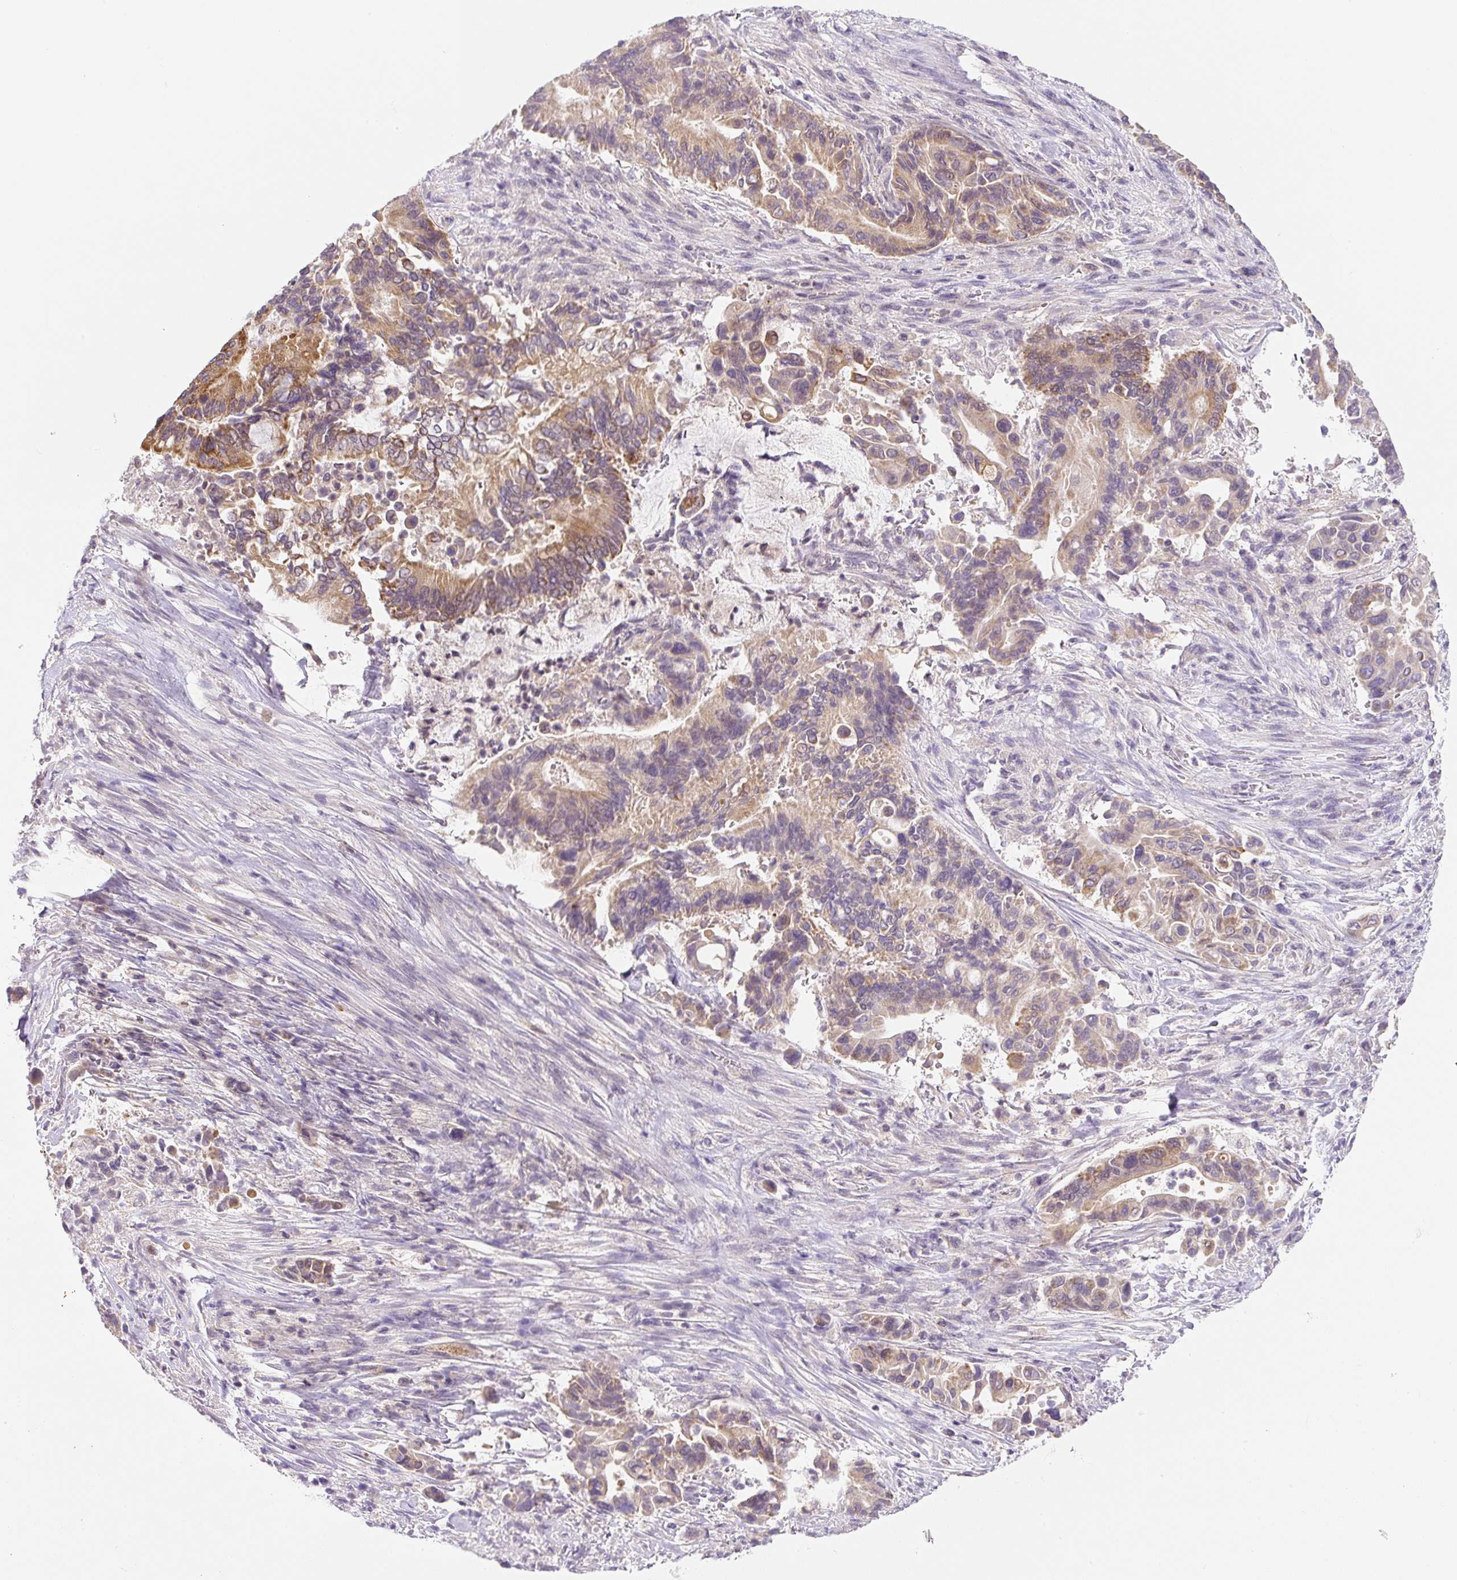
{"staining": {"intensity": "moderate", "quantity": ">75%", "location": "cytoplasmic/membranous"}, "tissue": "pancreatic cancer", "cell_type": "Tumor cells", "image_type": "cancer", "snomed": [{"axis": "morphology", "description": "Adenocarcinoma, NOS"}, {"axis": "topography", "description": "Pancreas"}], "caption": "Pancreatic cancer (adenocarcinoma) stained with DAB immunohistochemistry shows medium levels of moderate cytoplasmic/membranous staining in about >75% of tumor cells.", "gene": "PLA2G4A", "patient": {"sex": "male", "age": 68}}